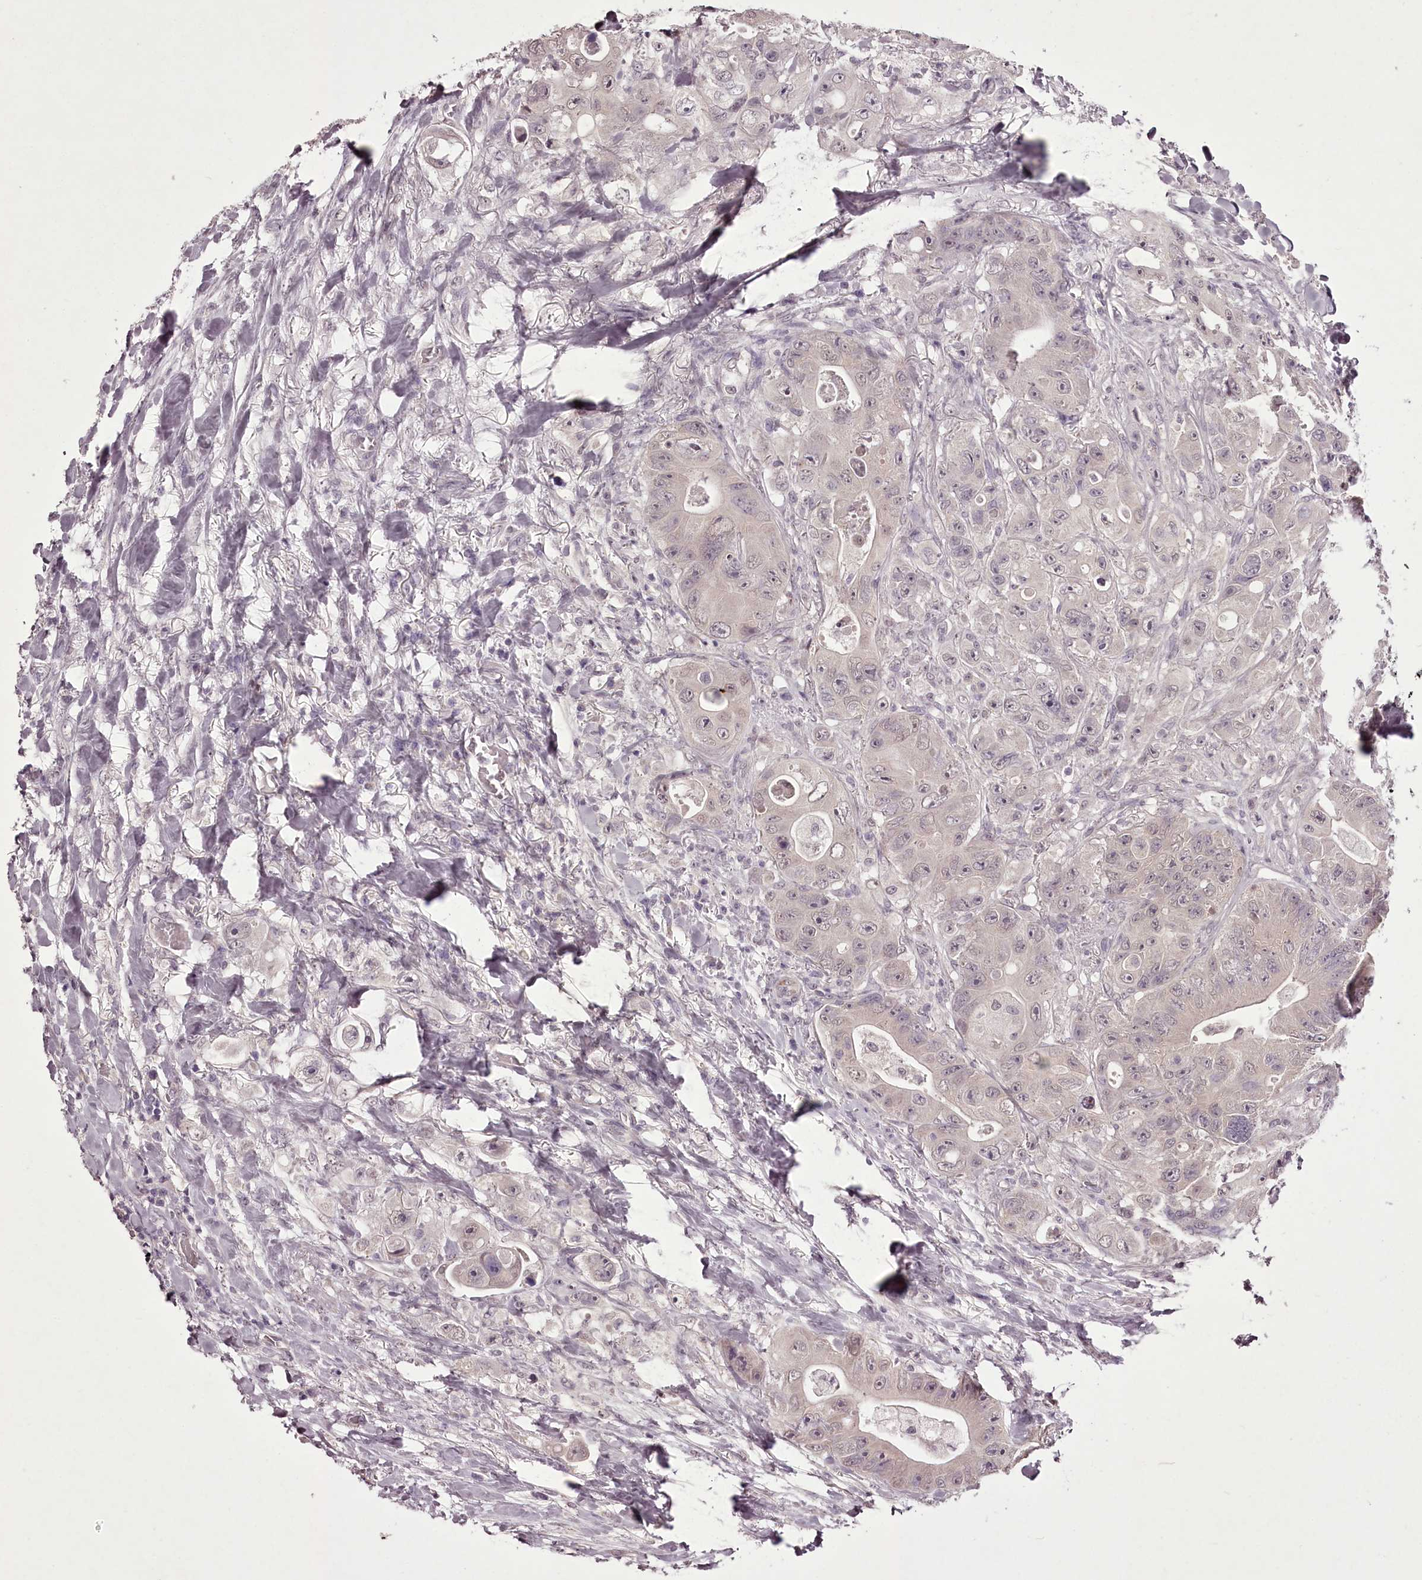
{"staining": {"intensity": "negative", "quantity": "none", "location": "none"}, "tissue": "colorectal cancer", "cell_type": "Tumor cells", "image_type": "cancer", "snomed": [{"axis": "morphology", "description": "Adenocarcinoma, NOS"}, {"axis": "topography", "description": "Colon"}], "caption": "IHC of human adenocarcinoma (colorectal) shows no positivity in tumor cells.", "gene": "C1orf56", "patient": {"sex": "female", "age": 46}}